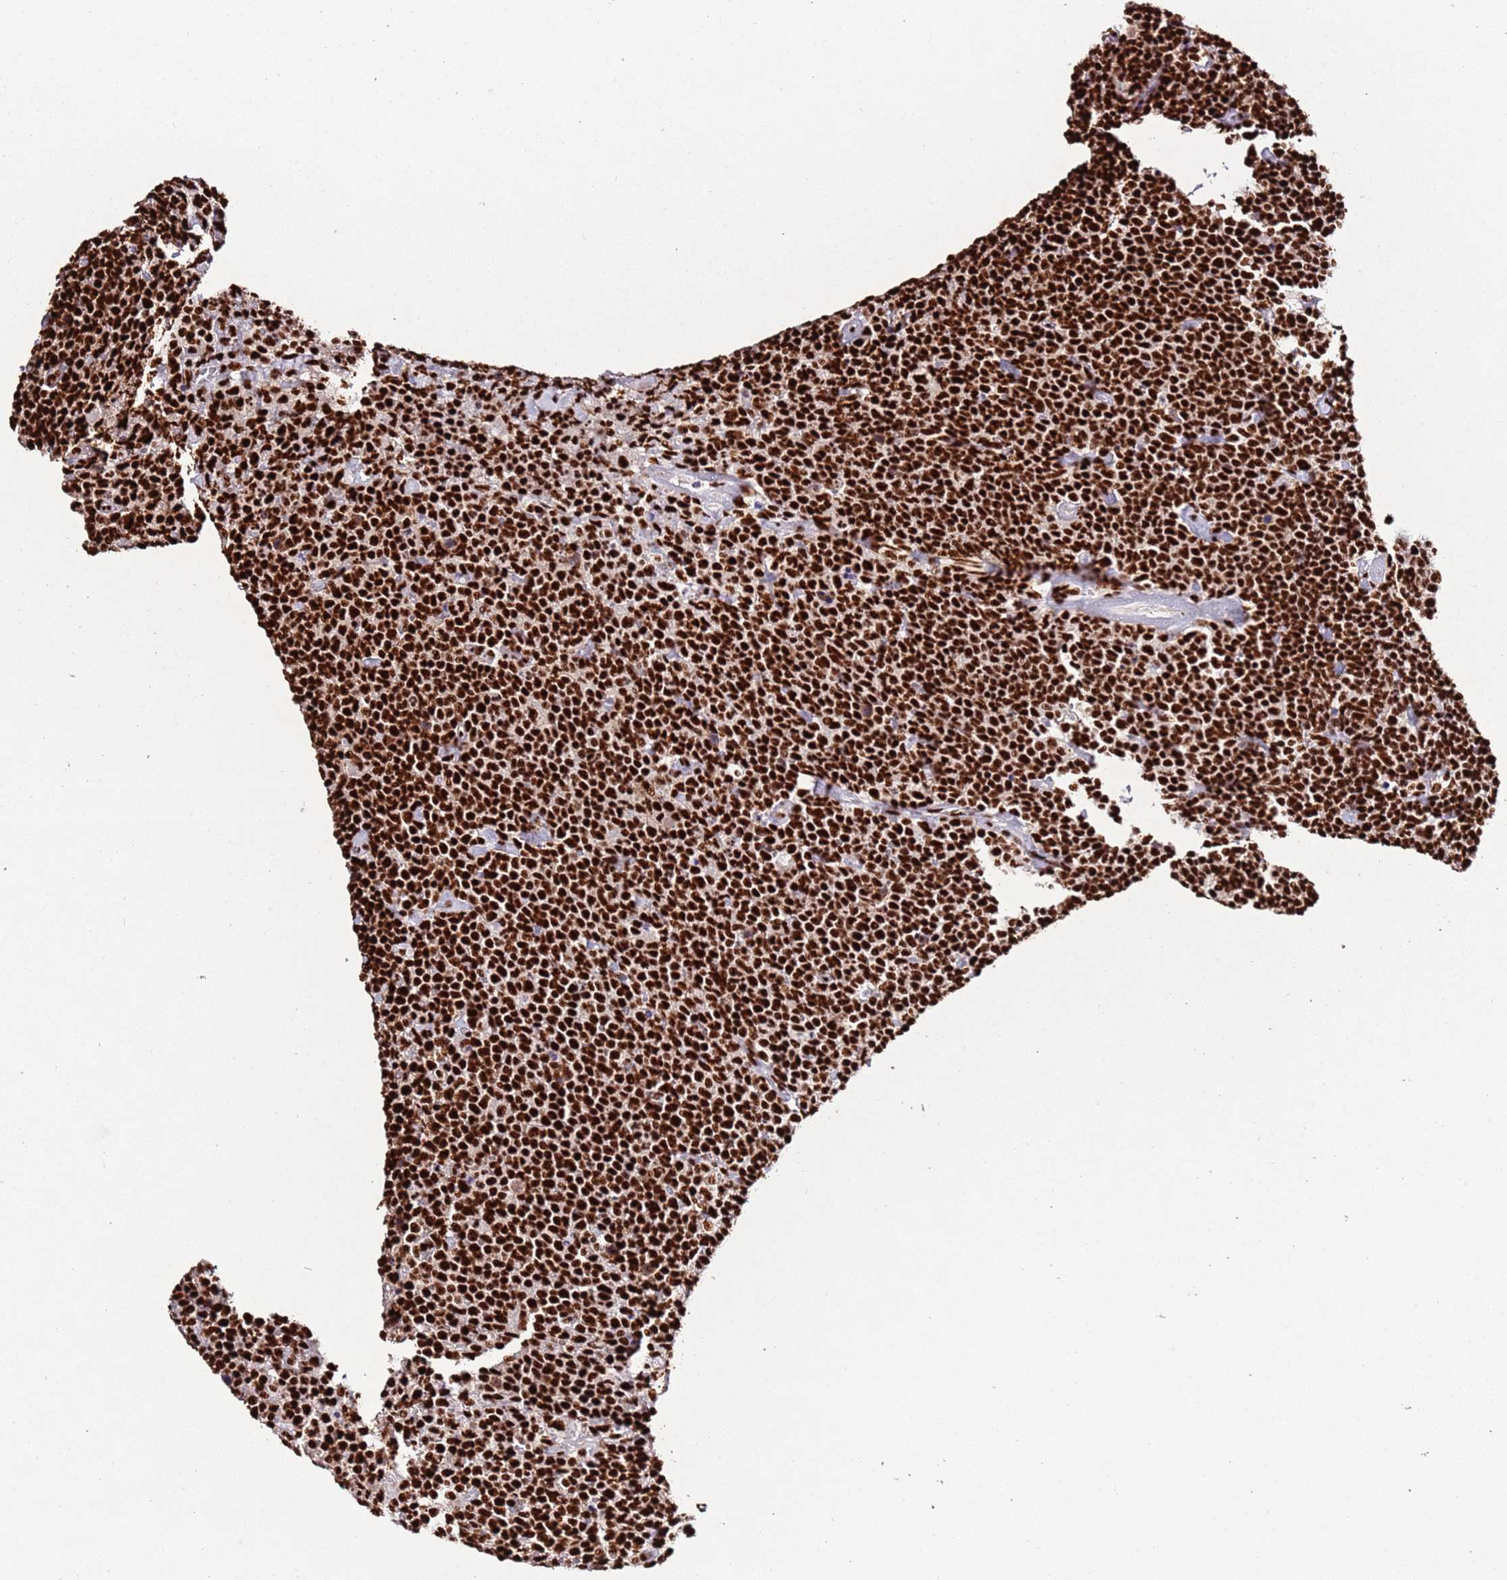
{"staining": {"intensity": "strong", "quantity": ">75%", "location": "nuclear"}, "tissue": "lymphoma", "cell_type": "Tumor cells", "image_type": "cancer", "snomed": [{"axis": "morphology", "description": "Malignant lymphoma, non-Hodgkin's type, High grade"}, {"axis": "topography", "description": "Lymph node"}], "caption": "Lymphoma stained with a brown dye displays strong nuclear positive staining in approximately >75% of tumor cells.", "gene": "C6orf226", "patient": {"sex": "male", "age": 61}}